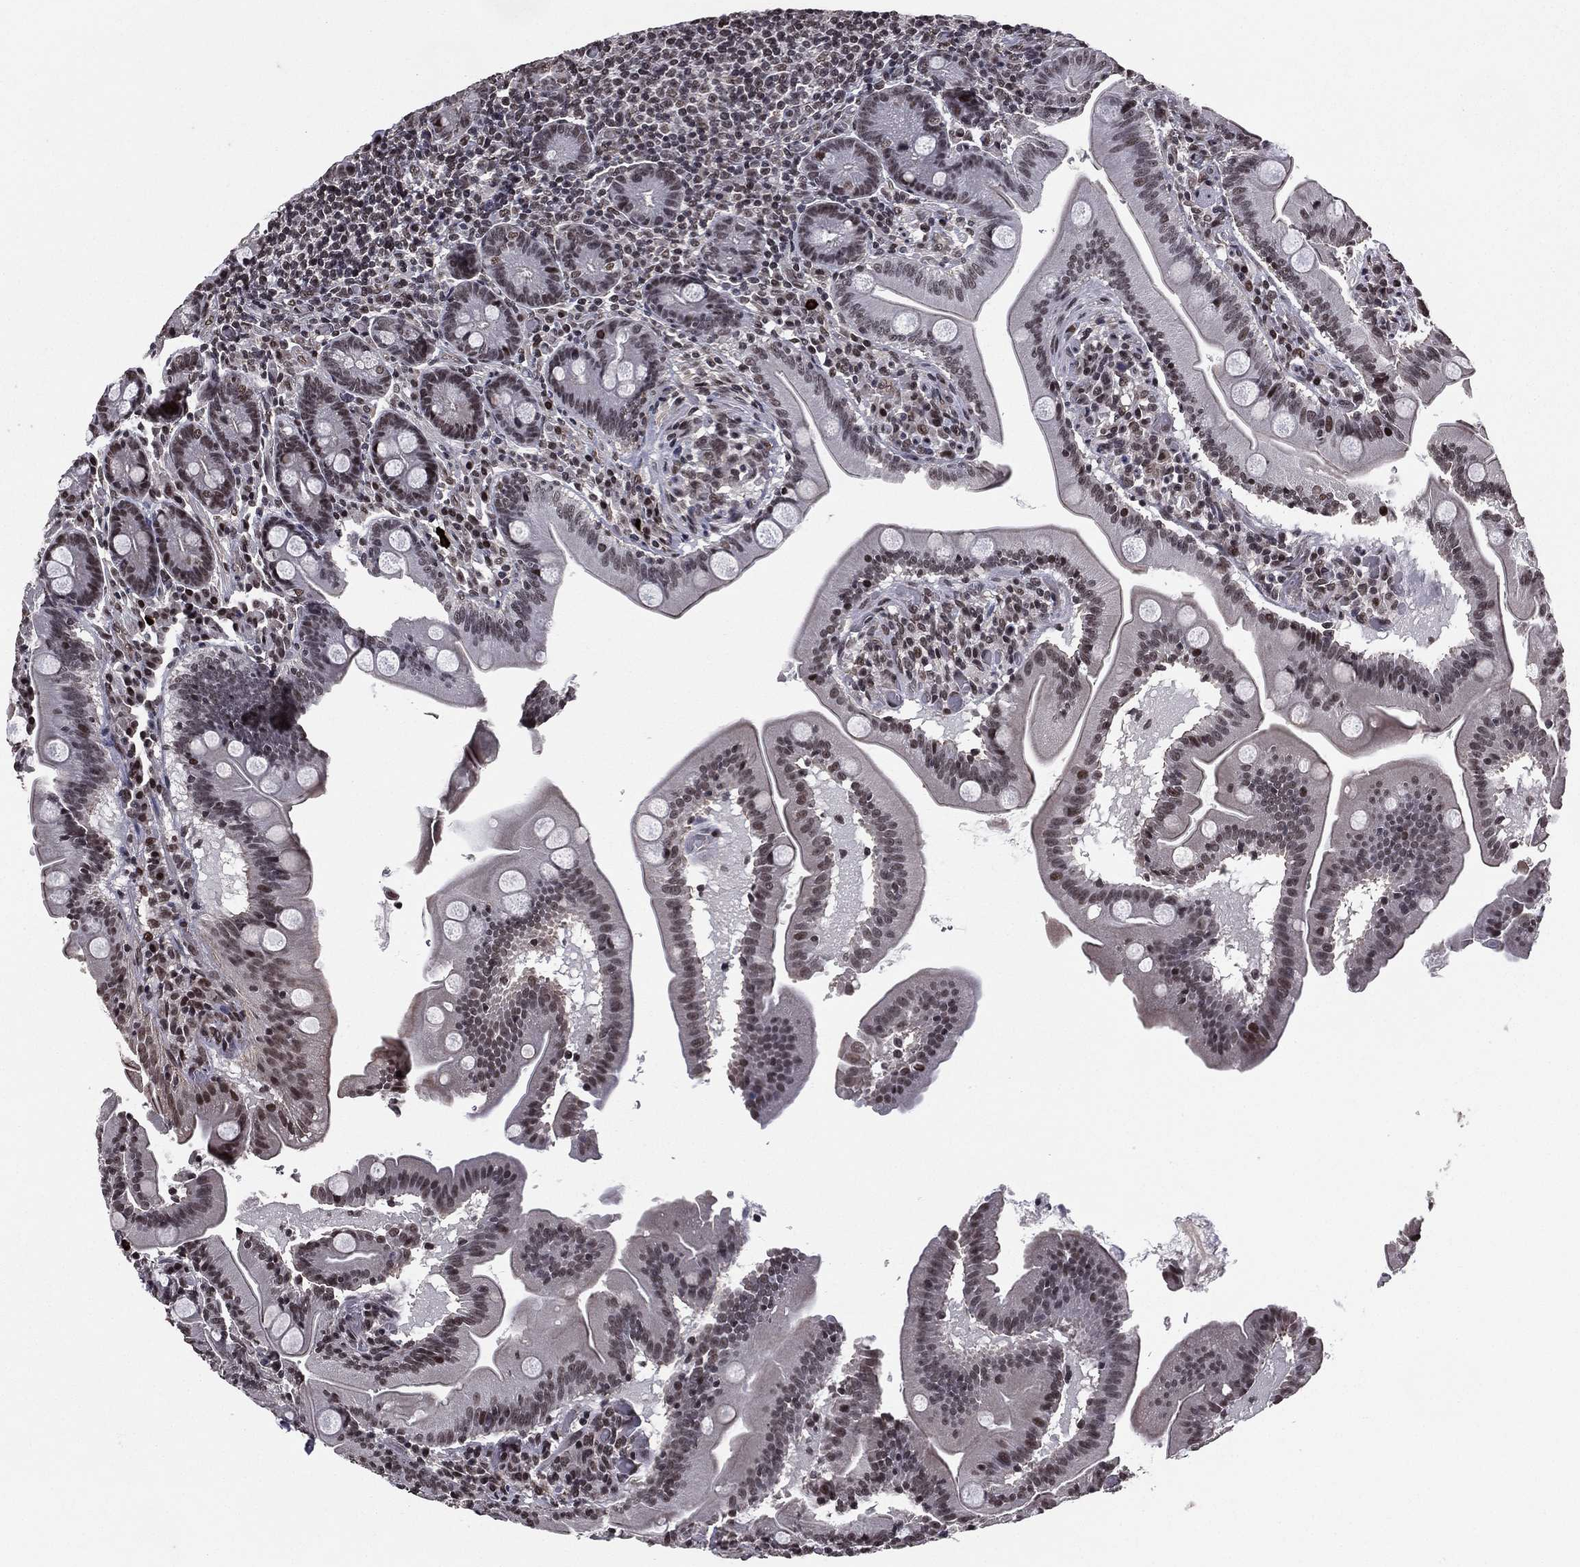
{"staining": {"intensity": "moderate", "quantity": "25%-75%", "location": "nuclear"}, "tissue": "small intestine", "cell_type": "Glandular cells", "image_type": "normal", "snomed": [{"axis": "morphology", "description": "Normal tissue, NOS"}, {"axis": "topography", "description": "Small intestine"}], "caption": "Small intestine stained for a protein (brown) shows moderate nuclear positive staining in about 25%-75% of glandular cells.", "gene": "RARB", "patient": {"sex": "male", "age": 37}}